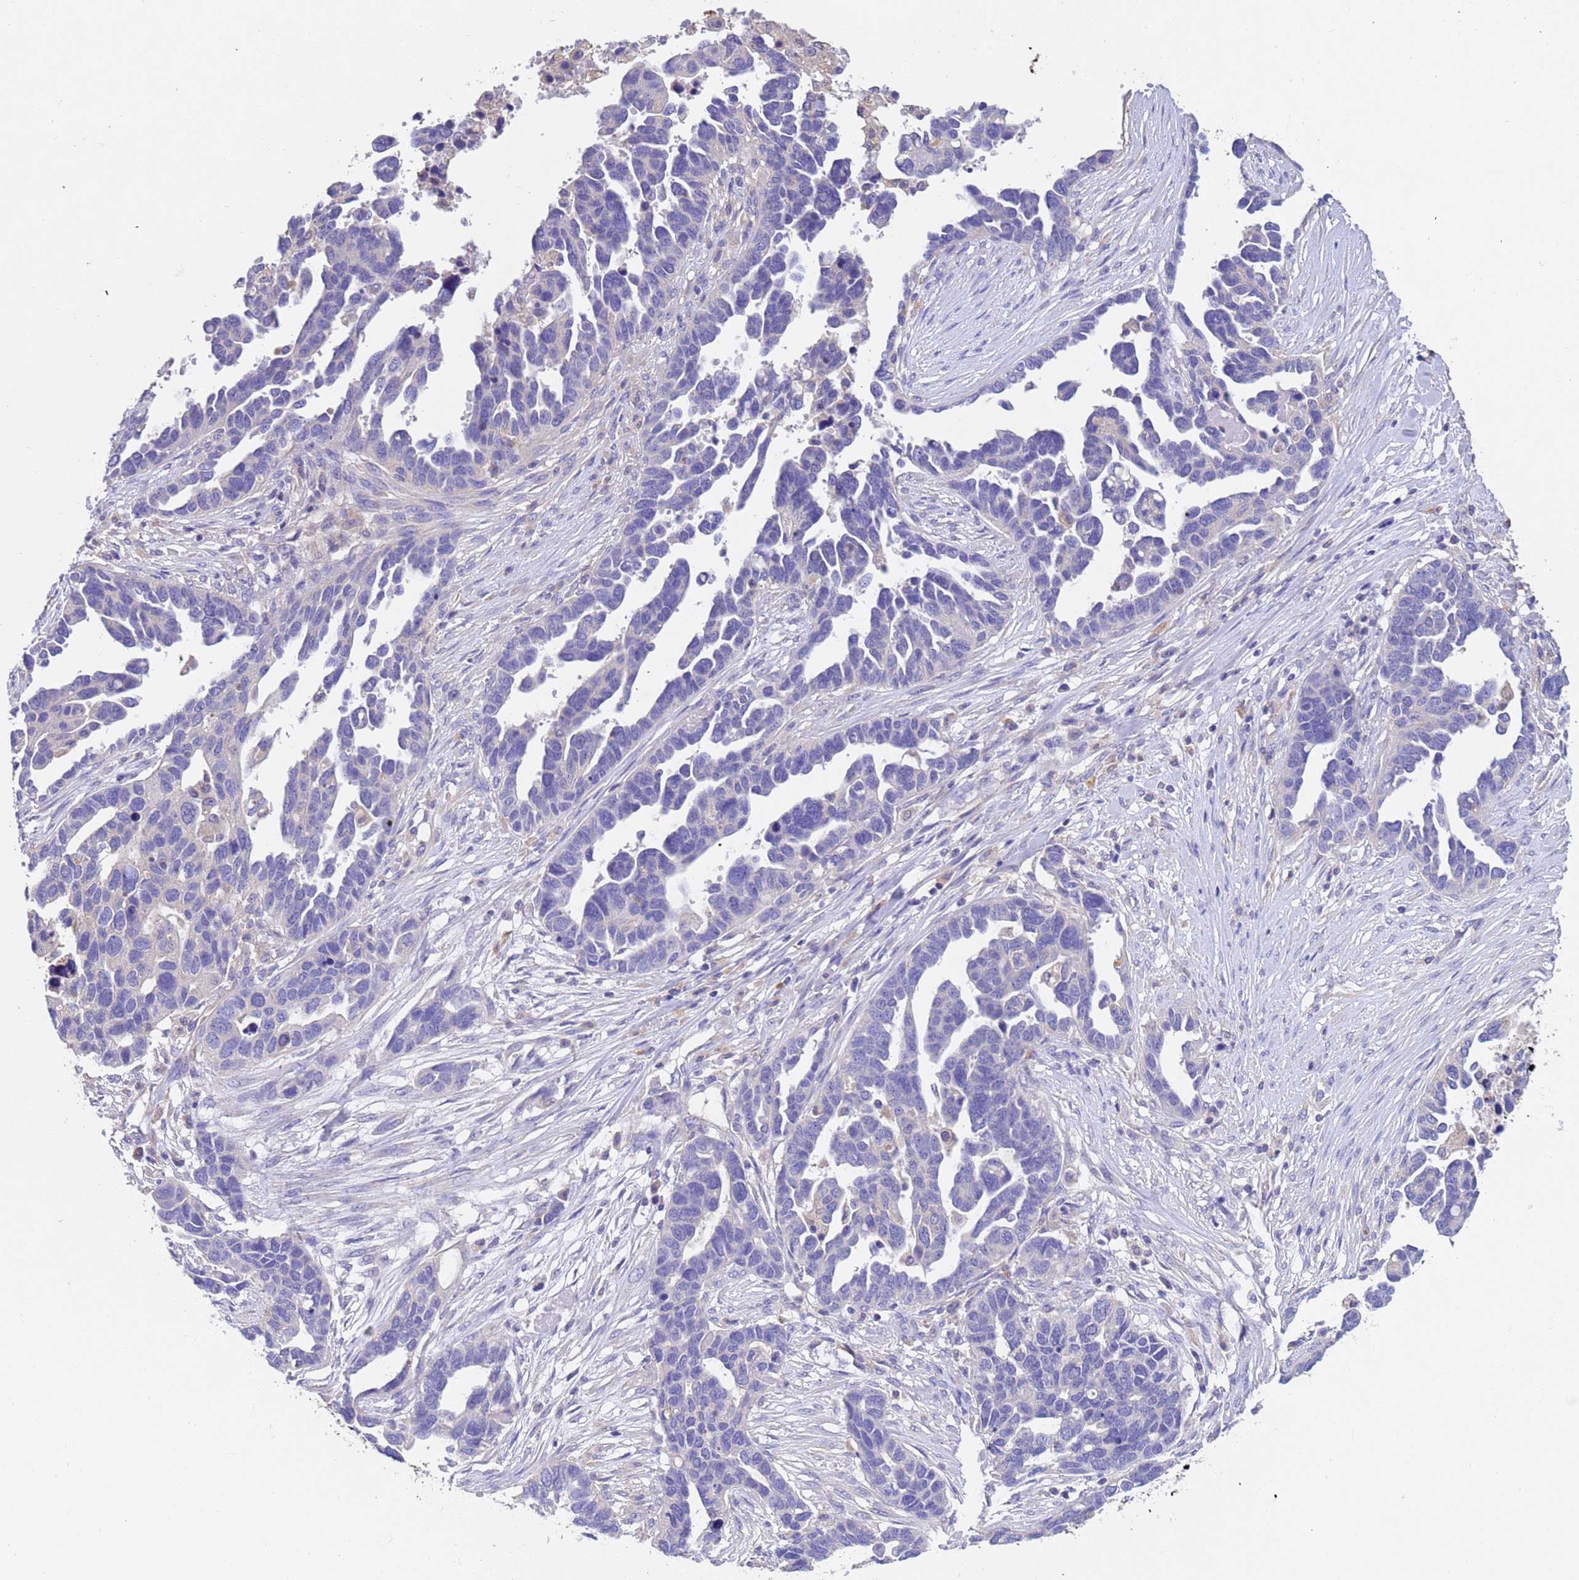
{"staining": {"intensity": "negative", "quantity": "none", "location": "none"}, "tissue": "ovarian cancer", "cell_type": "Tumor cells", "image_type": "cancer", "snomed": [{"axis": "morphology", "description": "Cystadenocarcinoma, serous, NOS"}, {"axis": "topography", "description": "Ovary"}], "caption": "A micrograph of serous cystadenocarcinoma (ovarian) stained for a protein displays no brown staining in tumor cells.", "gene": "SRL", "patient": {"sex": "female", "age": 54}}